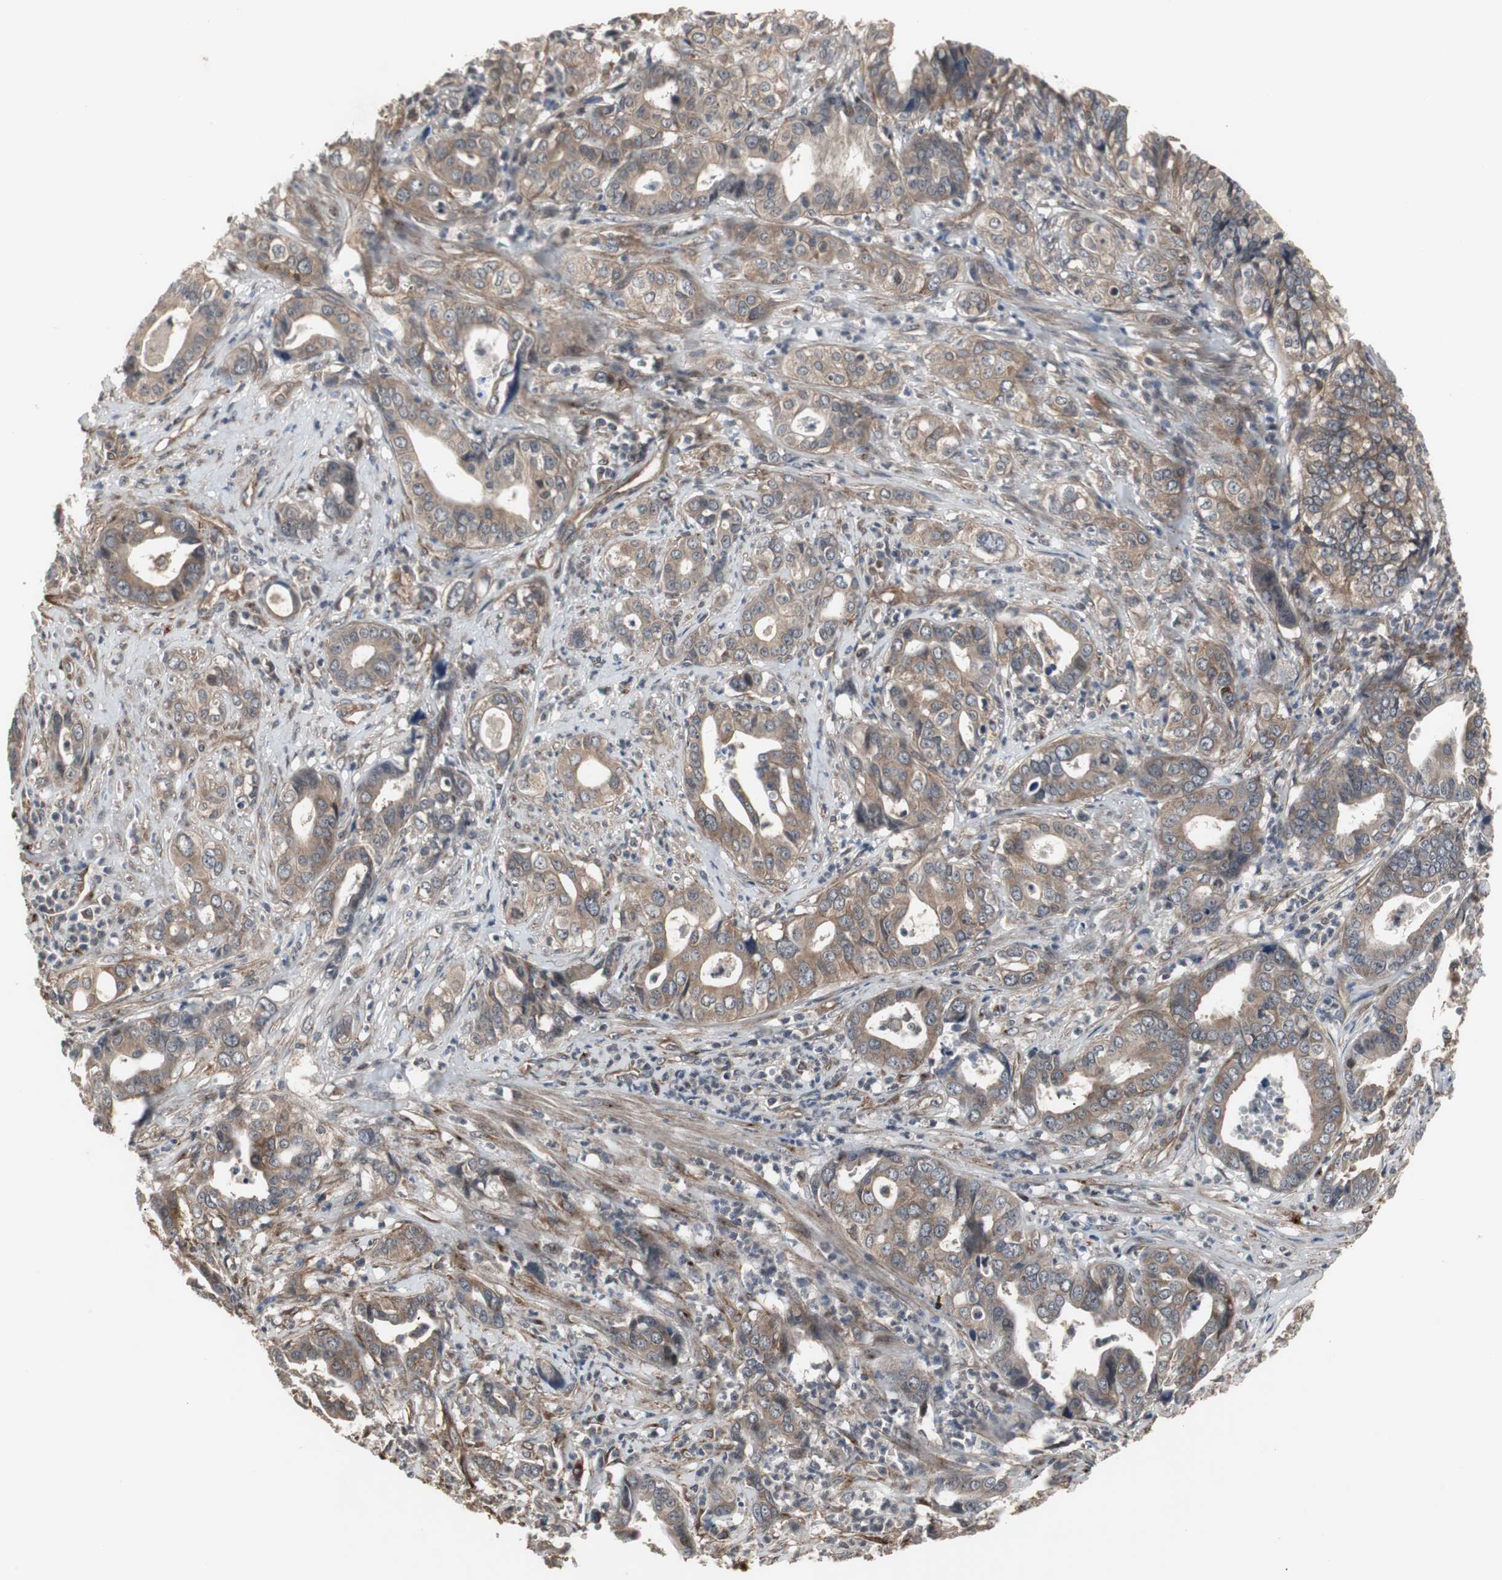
{"staining": {"intensity": "weak", "quantity": ">75%", "location": "cytoplasmic/membranous"}, "tissue": "liver cancer", "cell_type": "Tumor cells", "image_type": "cancer", "snomed": [{"axis": "morphology", "description": "Cholangiocarcinoma"}, {"axis": "topography", "description": "Liver"}], "caption": "Immunohistochemistry (IHC) of cholangiocarcinoma (liver) demonstrates low levels of weak cytoplasmic/membranous positivity in approximately >75% of tumor cells.", "gene": "ATP2B2", "patient": {"sex": "female", "age": 61}}